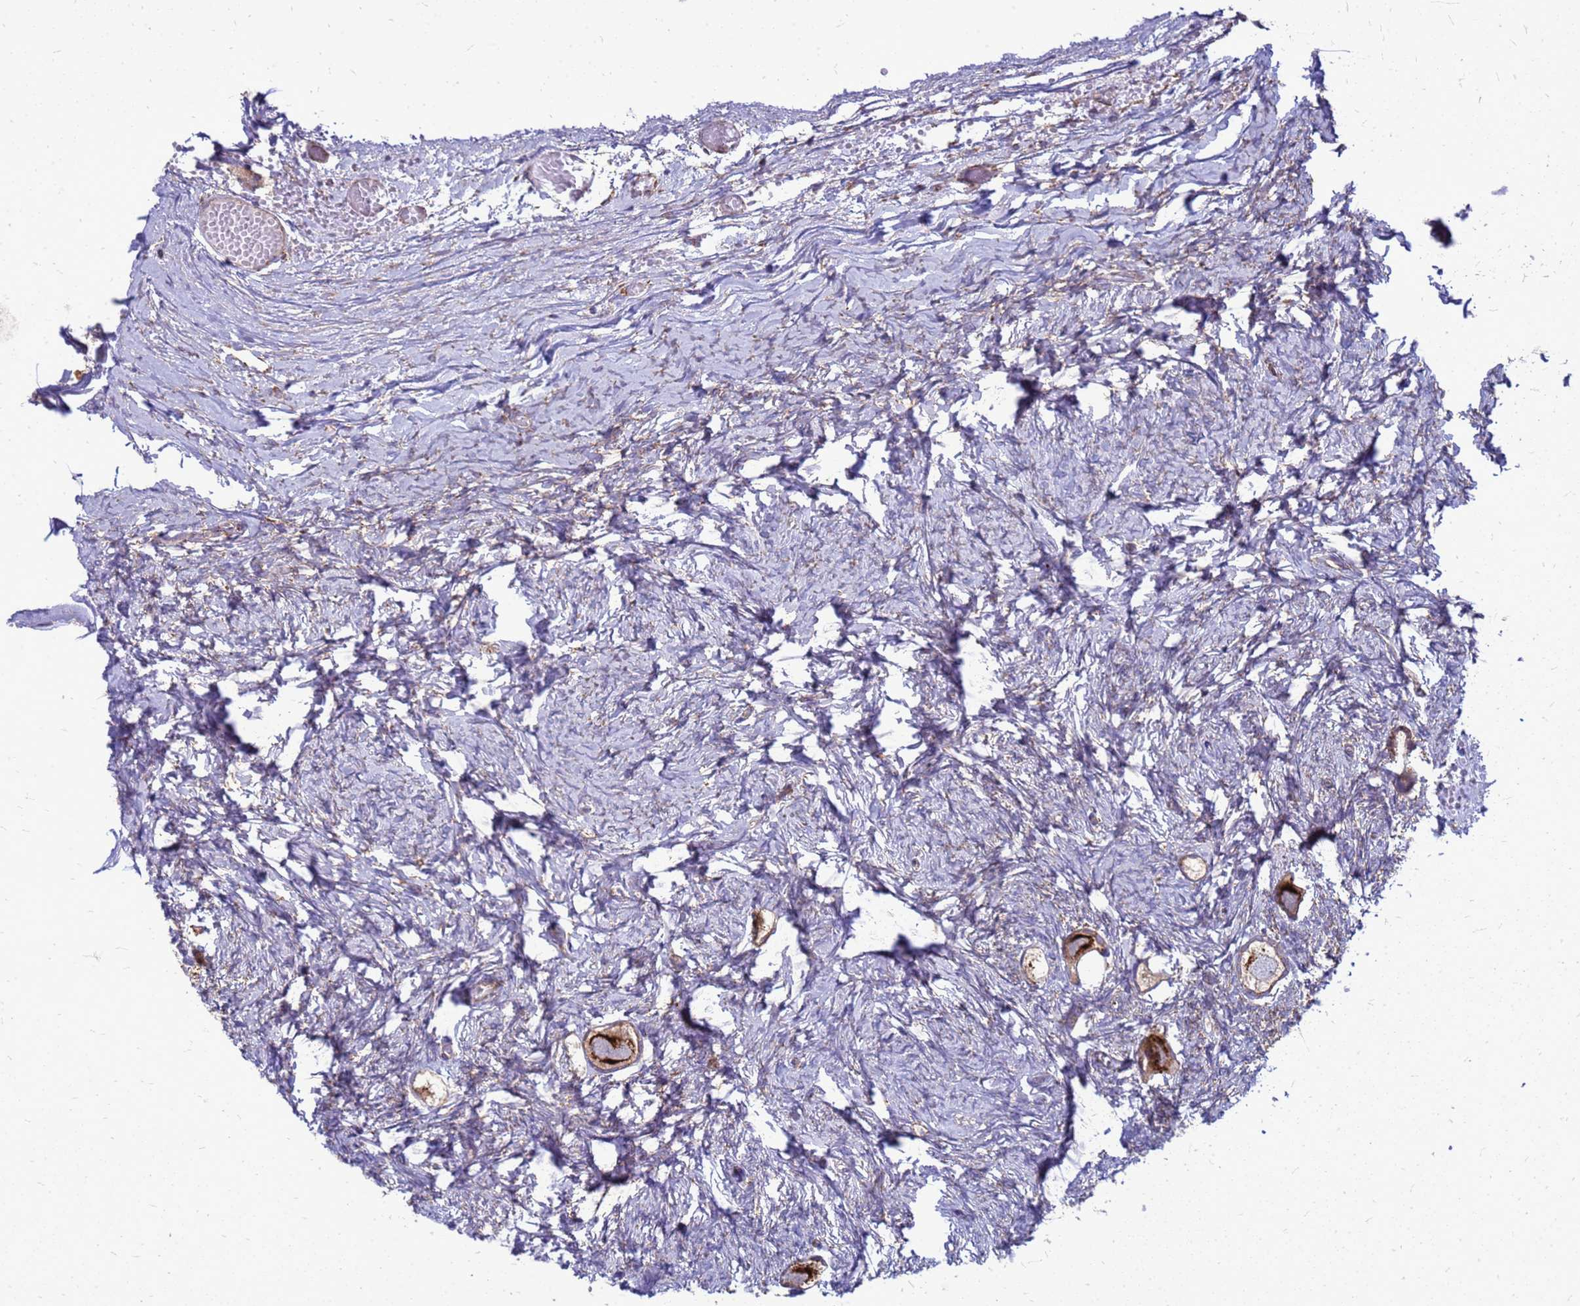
{"staining": {"intensity": "strong", "quantity": ">75%", "location": "cytoplasmic/membranous"}, "tissue": "ovary", "cell_type": "Follicle cells", "image_type": "normal", "snomed": [{"axis": "morphology", "description": "Normal tissue, NOS"}, {"axis": "topography", "description": "Ovary"}], "caption": "This is an image of immunohistochemistry (IHC) staining of benign ovary, which shows strong positivity in the cytoplasmic/membranous of follicle cells.", "gene": "FSTL4", "patient": {"sex": "female", "age": 27}}